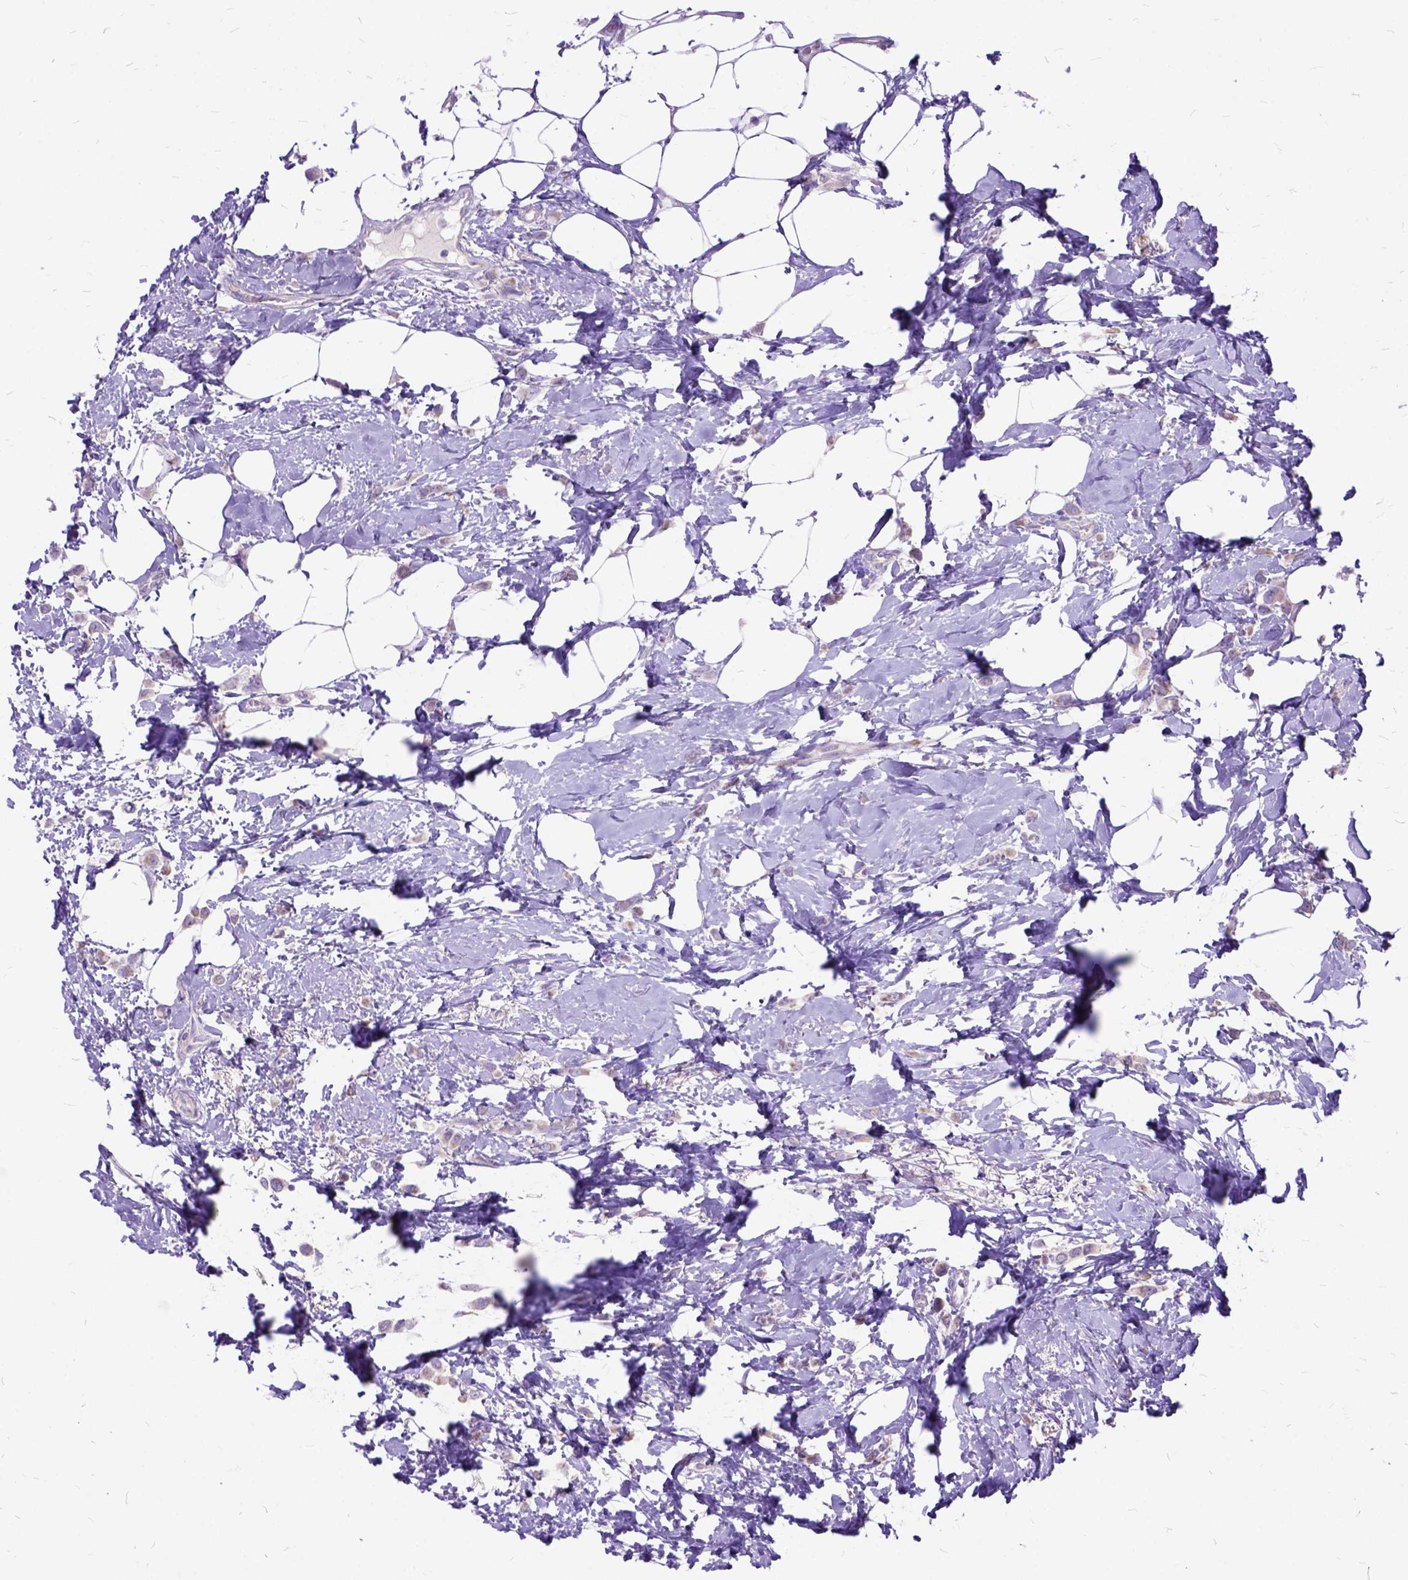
{"staining": {"intensity": "negative", "quantity": "none", "location": "none"}, "tissue": "breast cancer", "cell_type": "Tumor cells", "image_type": "cancer", "snomed": [{"axis": "morphology", "description": "Lobular carcinoma"}, {"axis": "topography", "description": "Breast"}], "caption": "Protein analysis of breast cancer (lobular carcinoma) shows no significant expression in tumor cells. (DAB (3,3'-diaminobenzidine) immunohistochemistry with hematoxylin counter stain).", "gene": "CTAG2", "patient": {"sex": "female", "age": 66}}